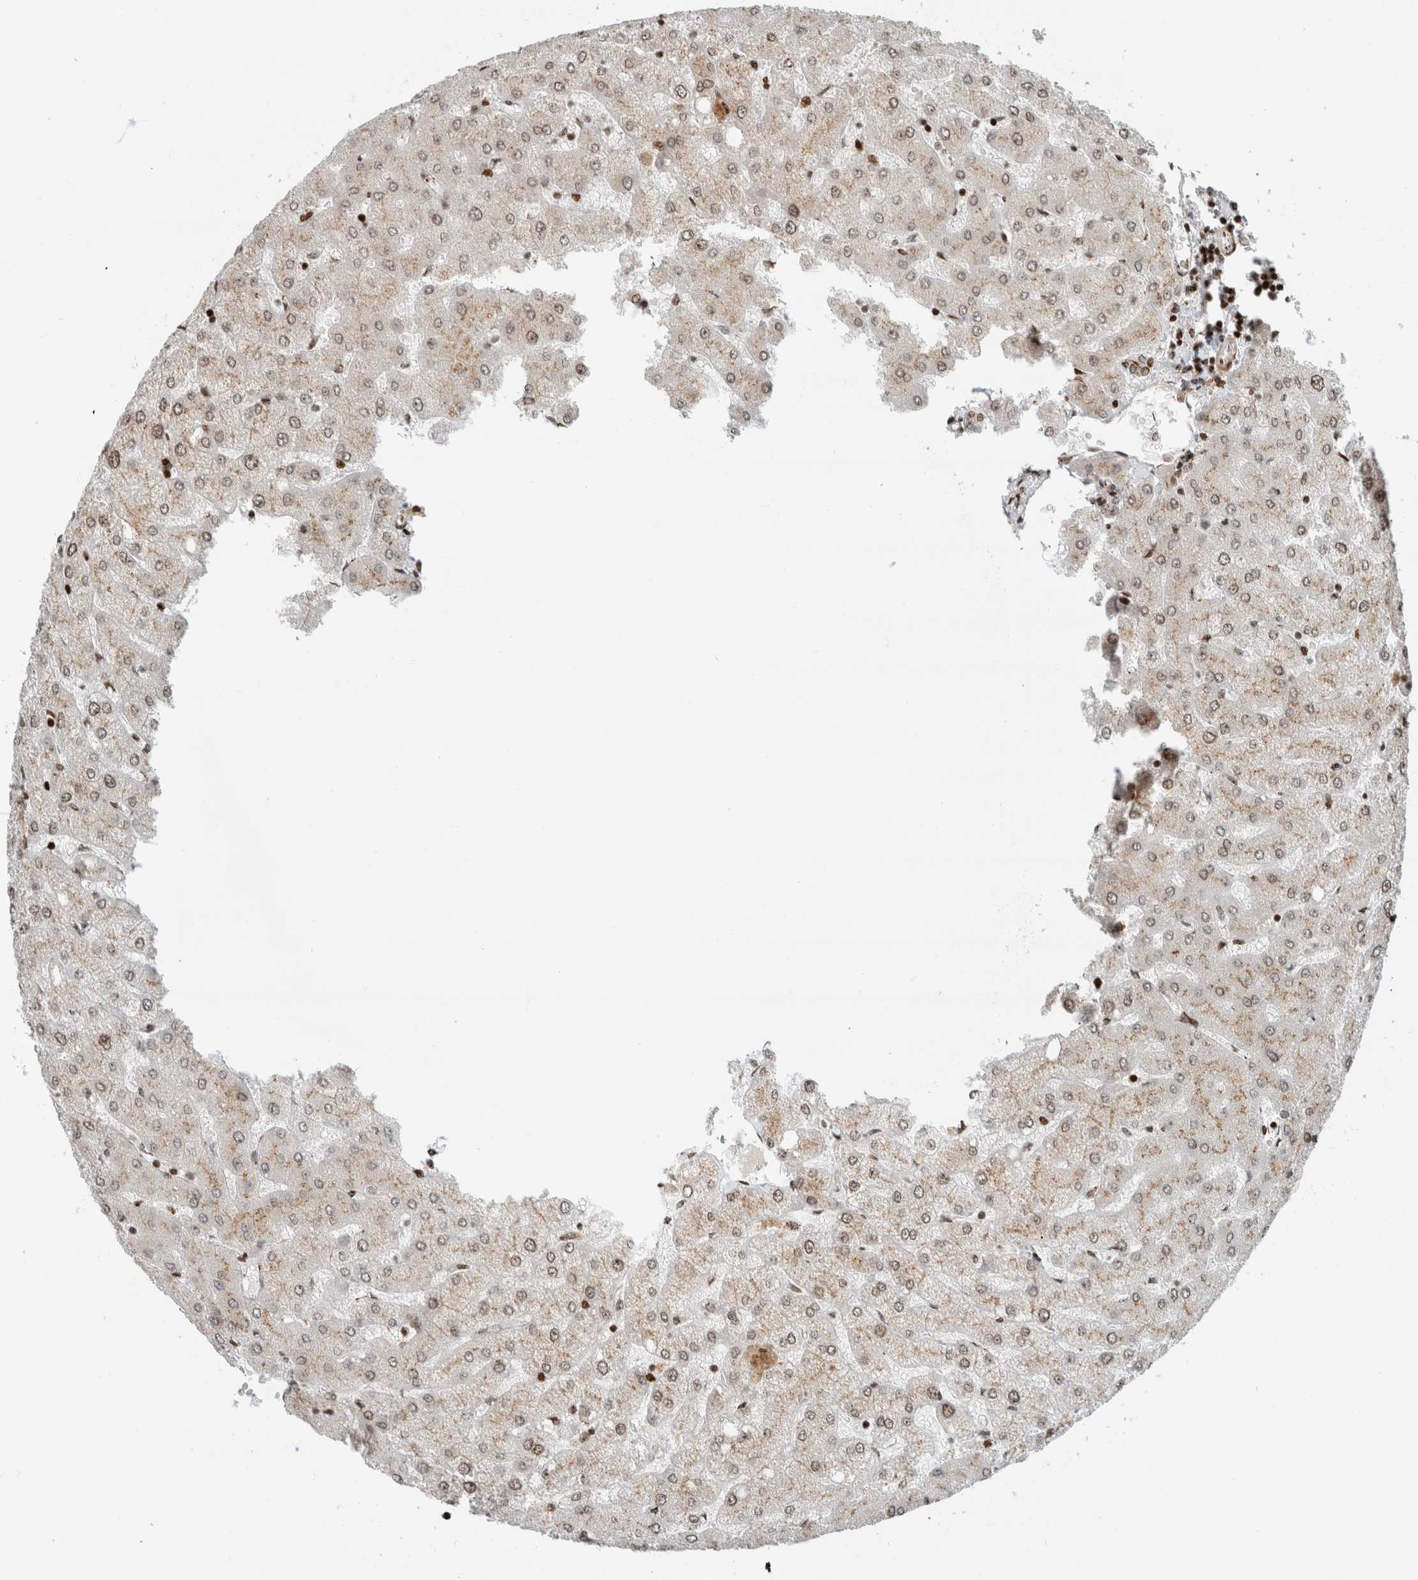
{"staining": {"intensity": "moderate", "quantity": ">75%", "location": "nuclear"}, "tissue": "liver", "cell_type": "Cholangiocytes", "image_type": "normal", "snomed": [{"axis": "morphology", "description": "Normal tissue, NOS"}, {"axis": "topography", "description": "Liver"}], "caption": "Immunohistochemical staining of unremarkable human liver shows medium levels of moderate nuclear staining in approximately >75% of cholangiocytes. (DAB (3,3'-diaminobenzidine) IHC, brown staining for protein, blue staining for nuclei).", "gene": "GINS4", "patient": {"sex": "female", "age": 54}}